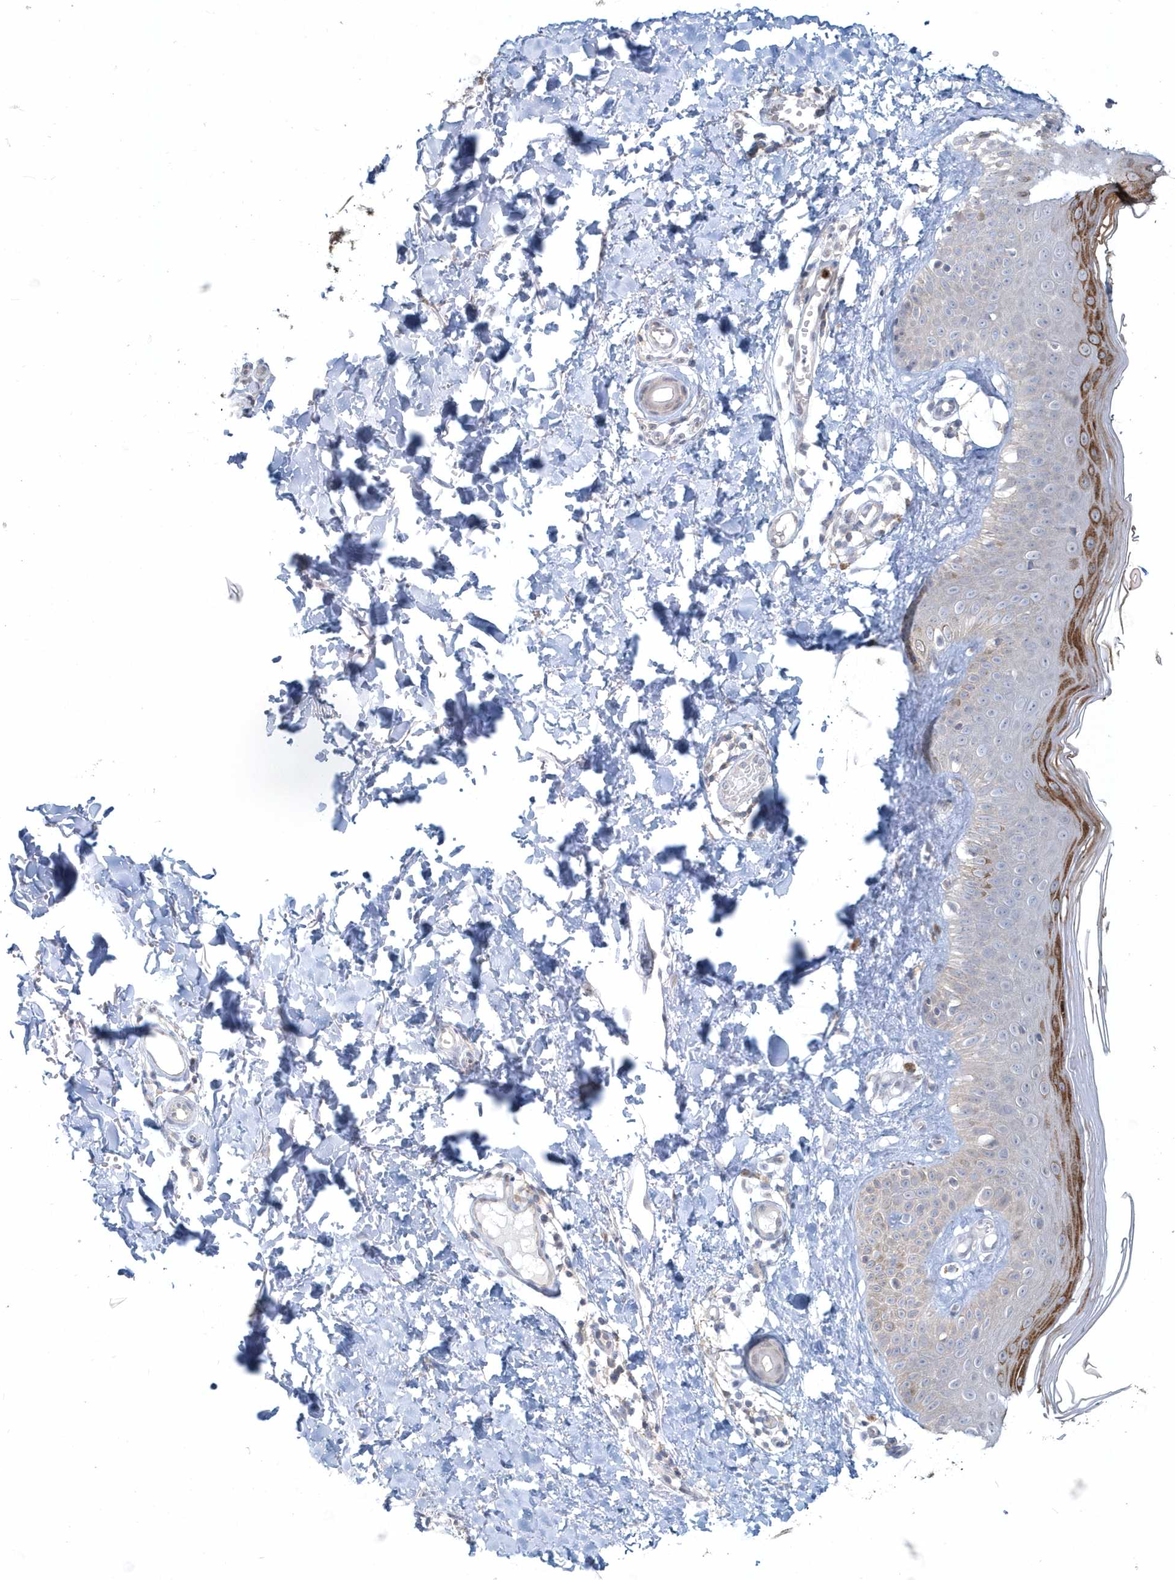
{"staining": {"intensity": "negative", "quantity": "none", "location": "none"}, "tissue": "skin", "cell_type": "Fibroblasts", "image_type": "normal", "snomed": [{"axis": "morphology", "description": "Normal tissue, NOS"}, {"axis": "topography", "description": "Skin"}], "caption": "An IHC image of unremarkable skin is shown. There is no staining in fibroblasts of skin.", "gene": "RNF7", "patient": {"sex": "male", "age": 52}}